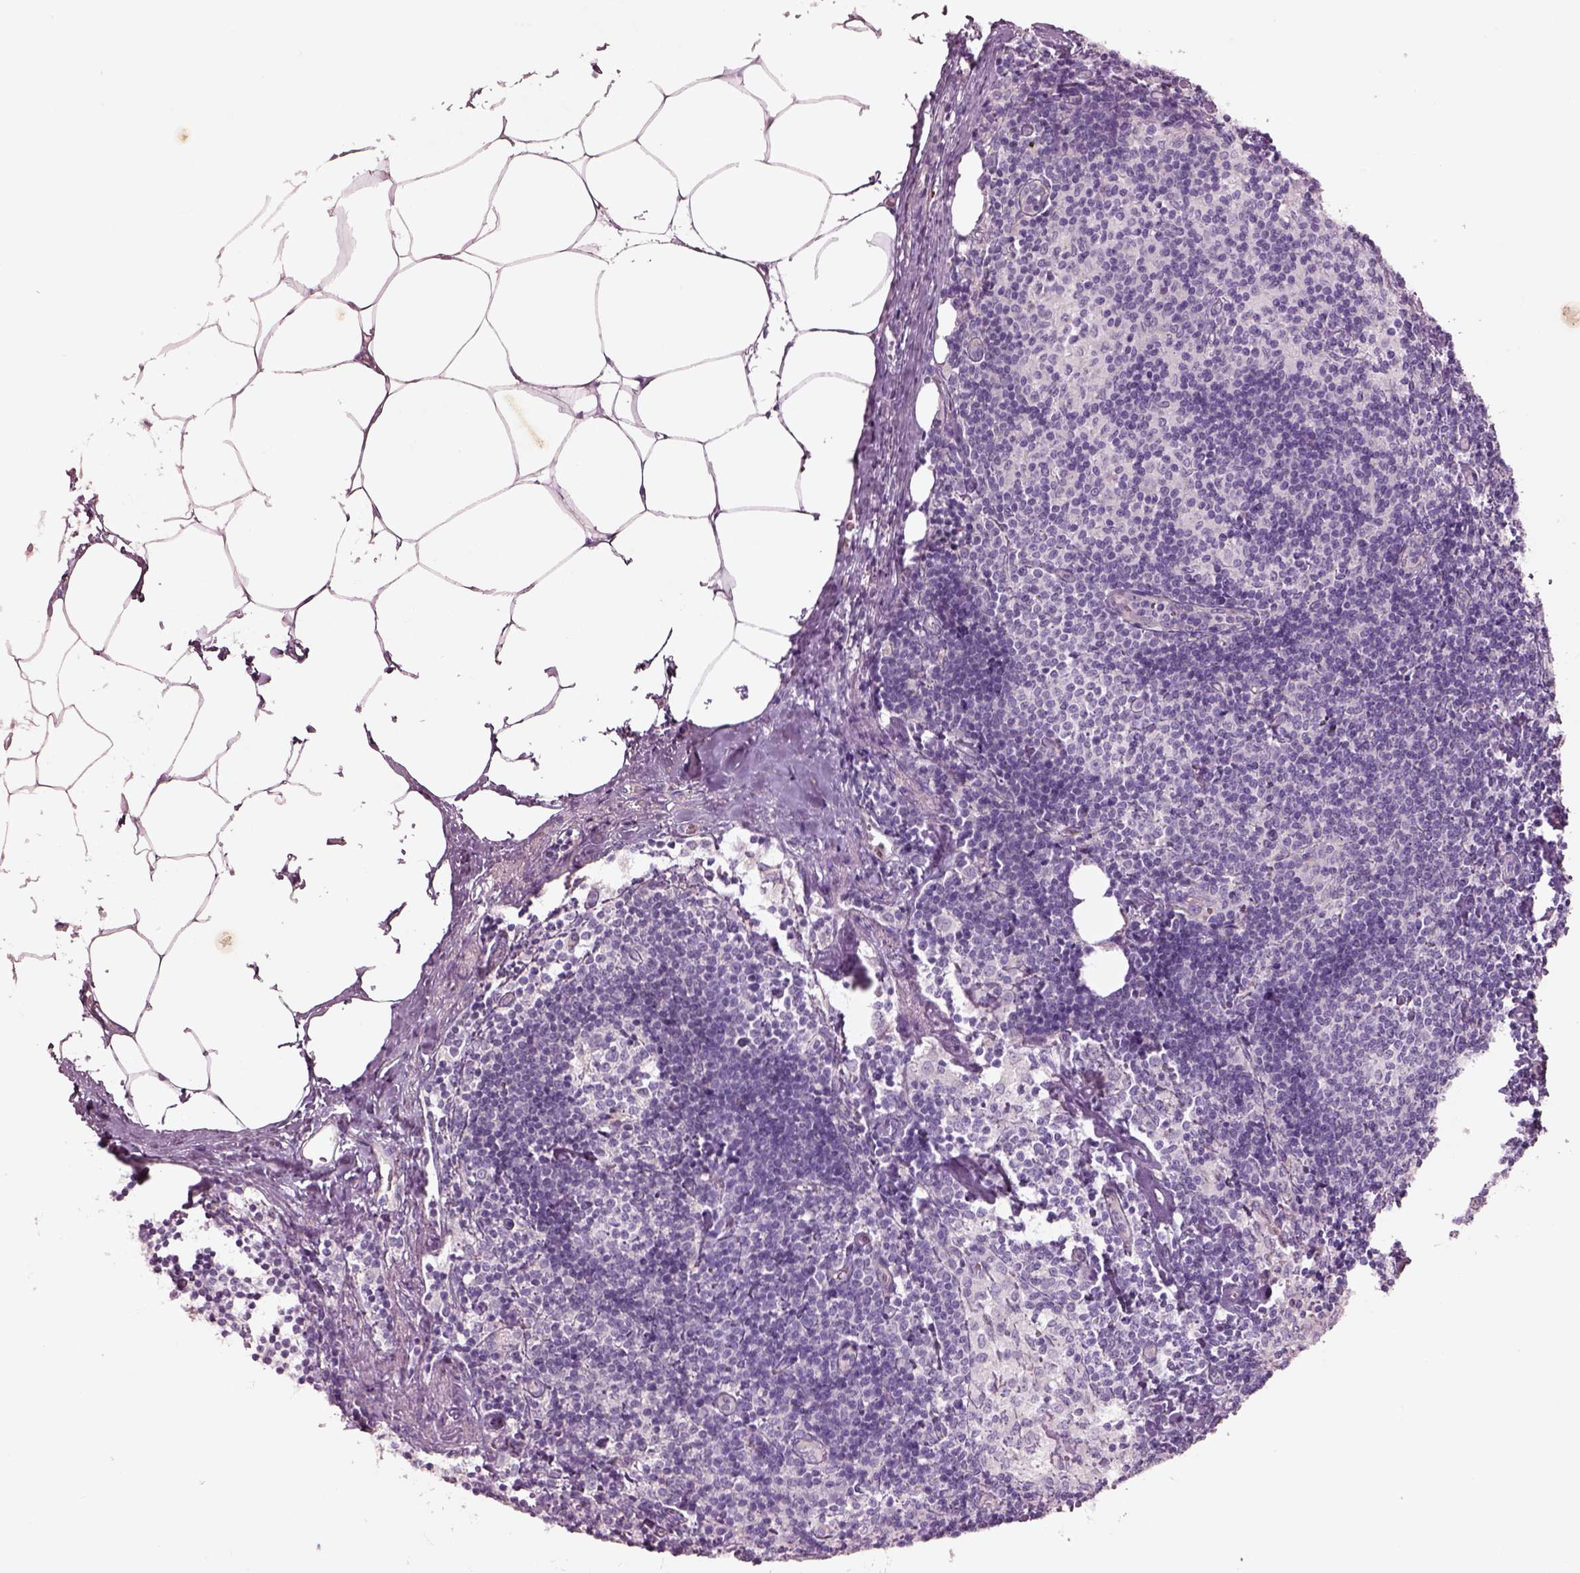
{"staining": {"intensity": "negative", "quantity": "none", "location": "none"}, "tissue": "lymph node", "cell_type": "Germinal center cells", "image_type": "normal", "snomed": [{"axis": "morphology", "description": "Normal tissue, NOS"}, {"axis": "topography", "description": "Lymph node"}], "caption": "Histopathology image shows no significant protein positivity in germinal center cells of benign lymph node.", "gene": "DUOXA2", "patient": {"sex": "female", "age": 69}}